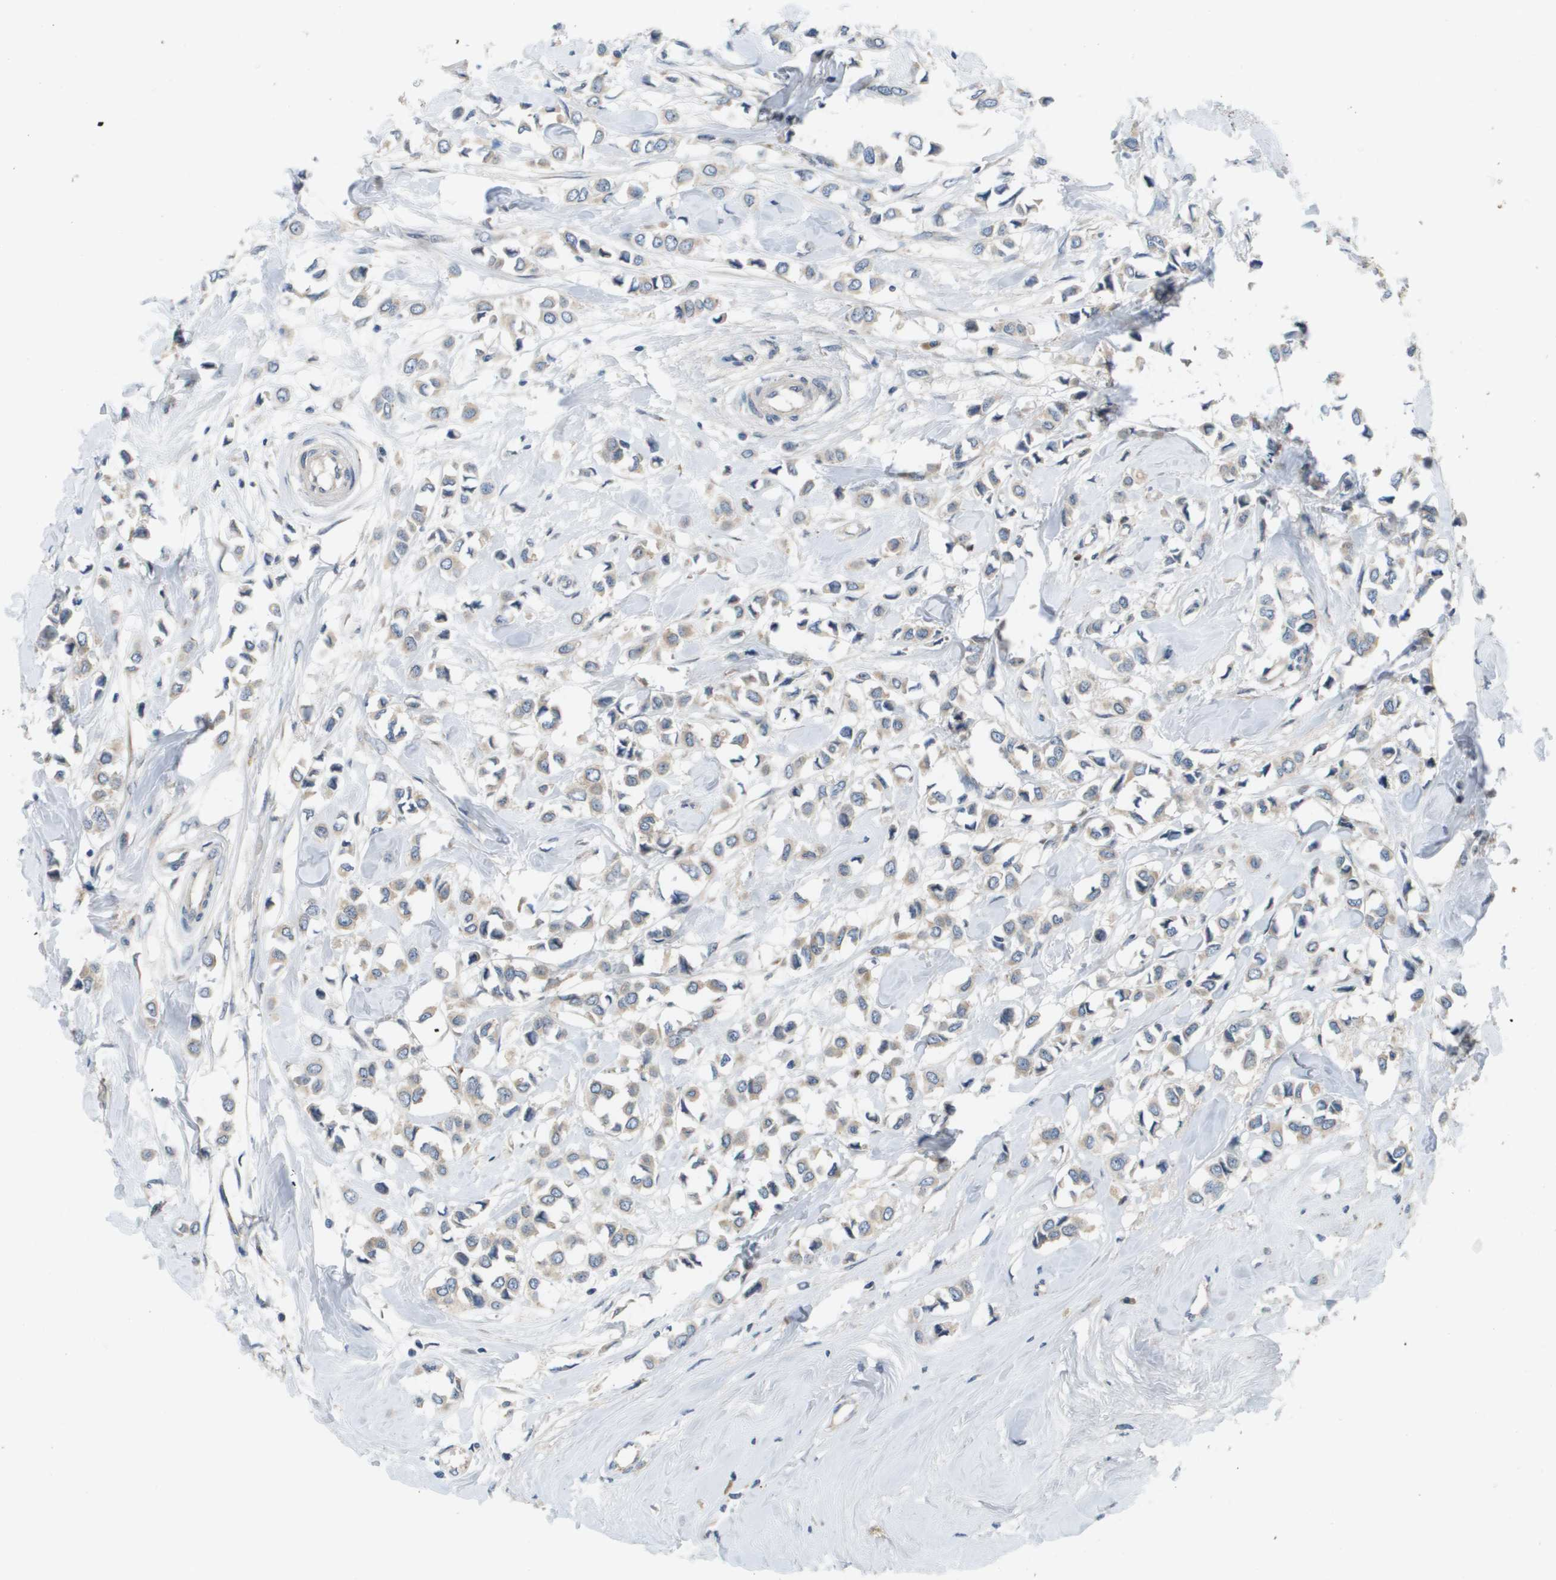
{"staining": {"intensity": "weak", "quantity": "25%-75%", "location": "cytoplasmic/membranous"}, "tissue": "breast cancer", "cell_type": "Tumor cells", "image_type": "cancer", "snomed": [{"axis": "morphology", "description": "Lobular carcinoma"}, {"axis": "topography", "description": "Breast"}], "caption": "Protein expression analysis of human breast lobular carcinoma reveals weak cytoplasmic/membranous expression in about 25%-75% of tumor cells. (Stains: DAB (3,3'-diaminobenzidine) in brown, nuclei in blue, Microscopy: brightfield microscopy at high magnification).", "gene": "SLC25A20", "patient": {"sex": "female", "age": 51}}